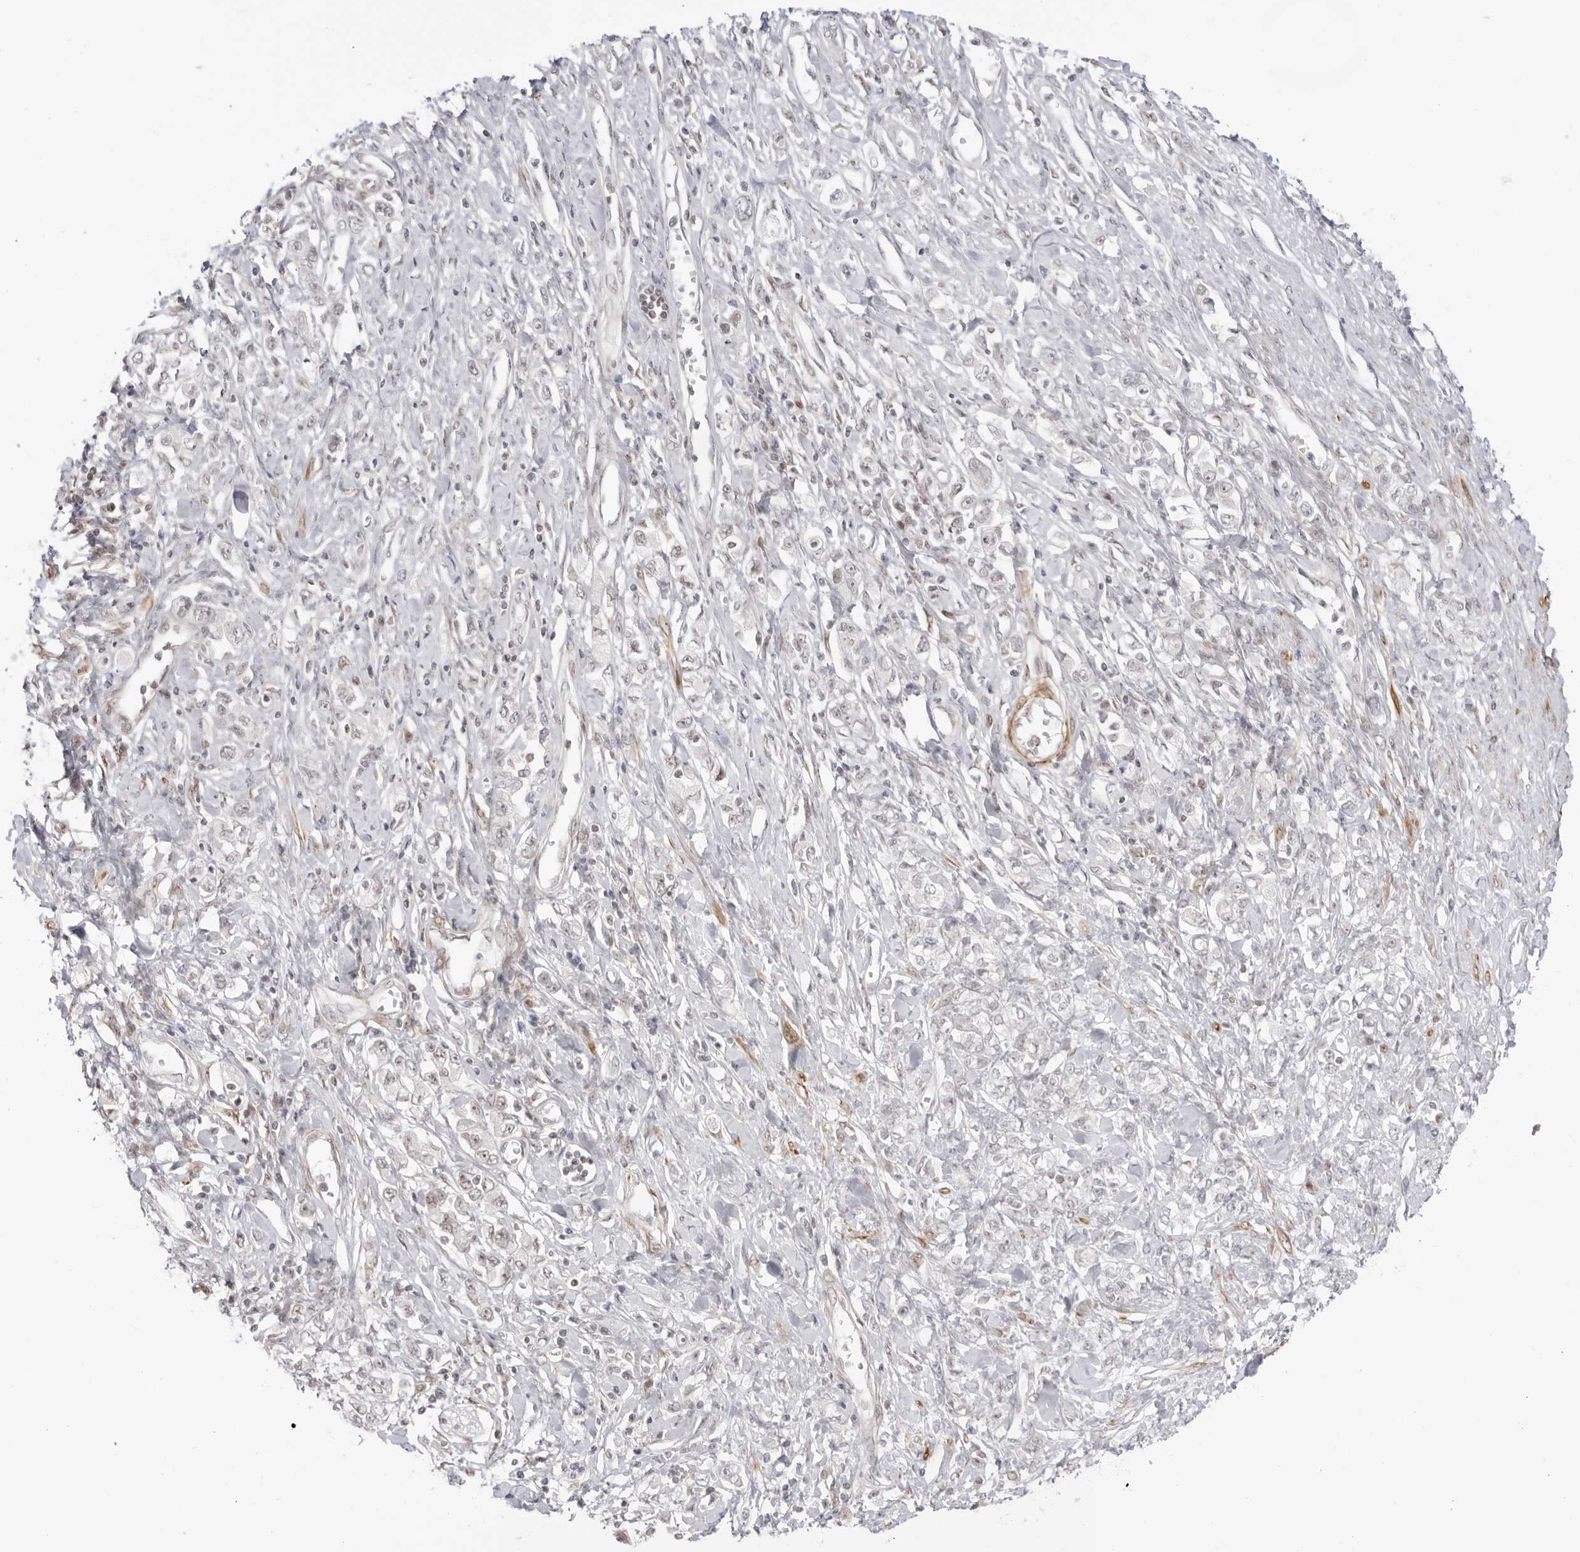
{"staining": {"intensity": "negative", "quantity": "none", "location": "none"}, "tissue": "stomach cancer", "cell_type": "Tumor cells", "image_type": "cancer", "snomed": [{"axis": "morphology", "description": "Adenocarcinoma, NOS"}, {"axis": "topography", "description": "Stomach"}], "caption": "This histopathology image is of adenocarcinoma (stomach) stained with IHC to label a protein in brown with the nuclei are counter-stained blue. There is no staining in tumor cells.", "gene": "RNF146", "patient": {"sex": "female", "age": 76}}